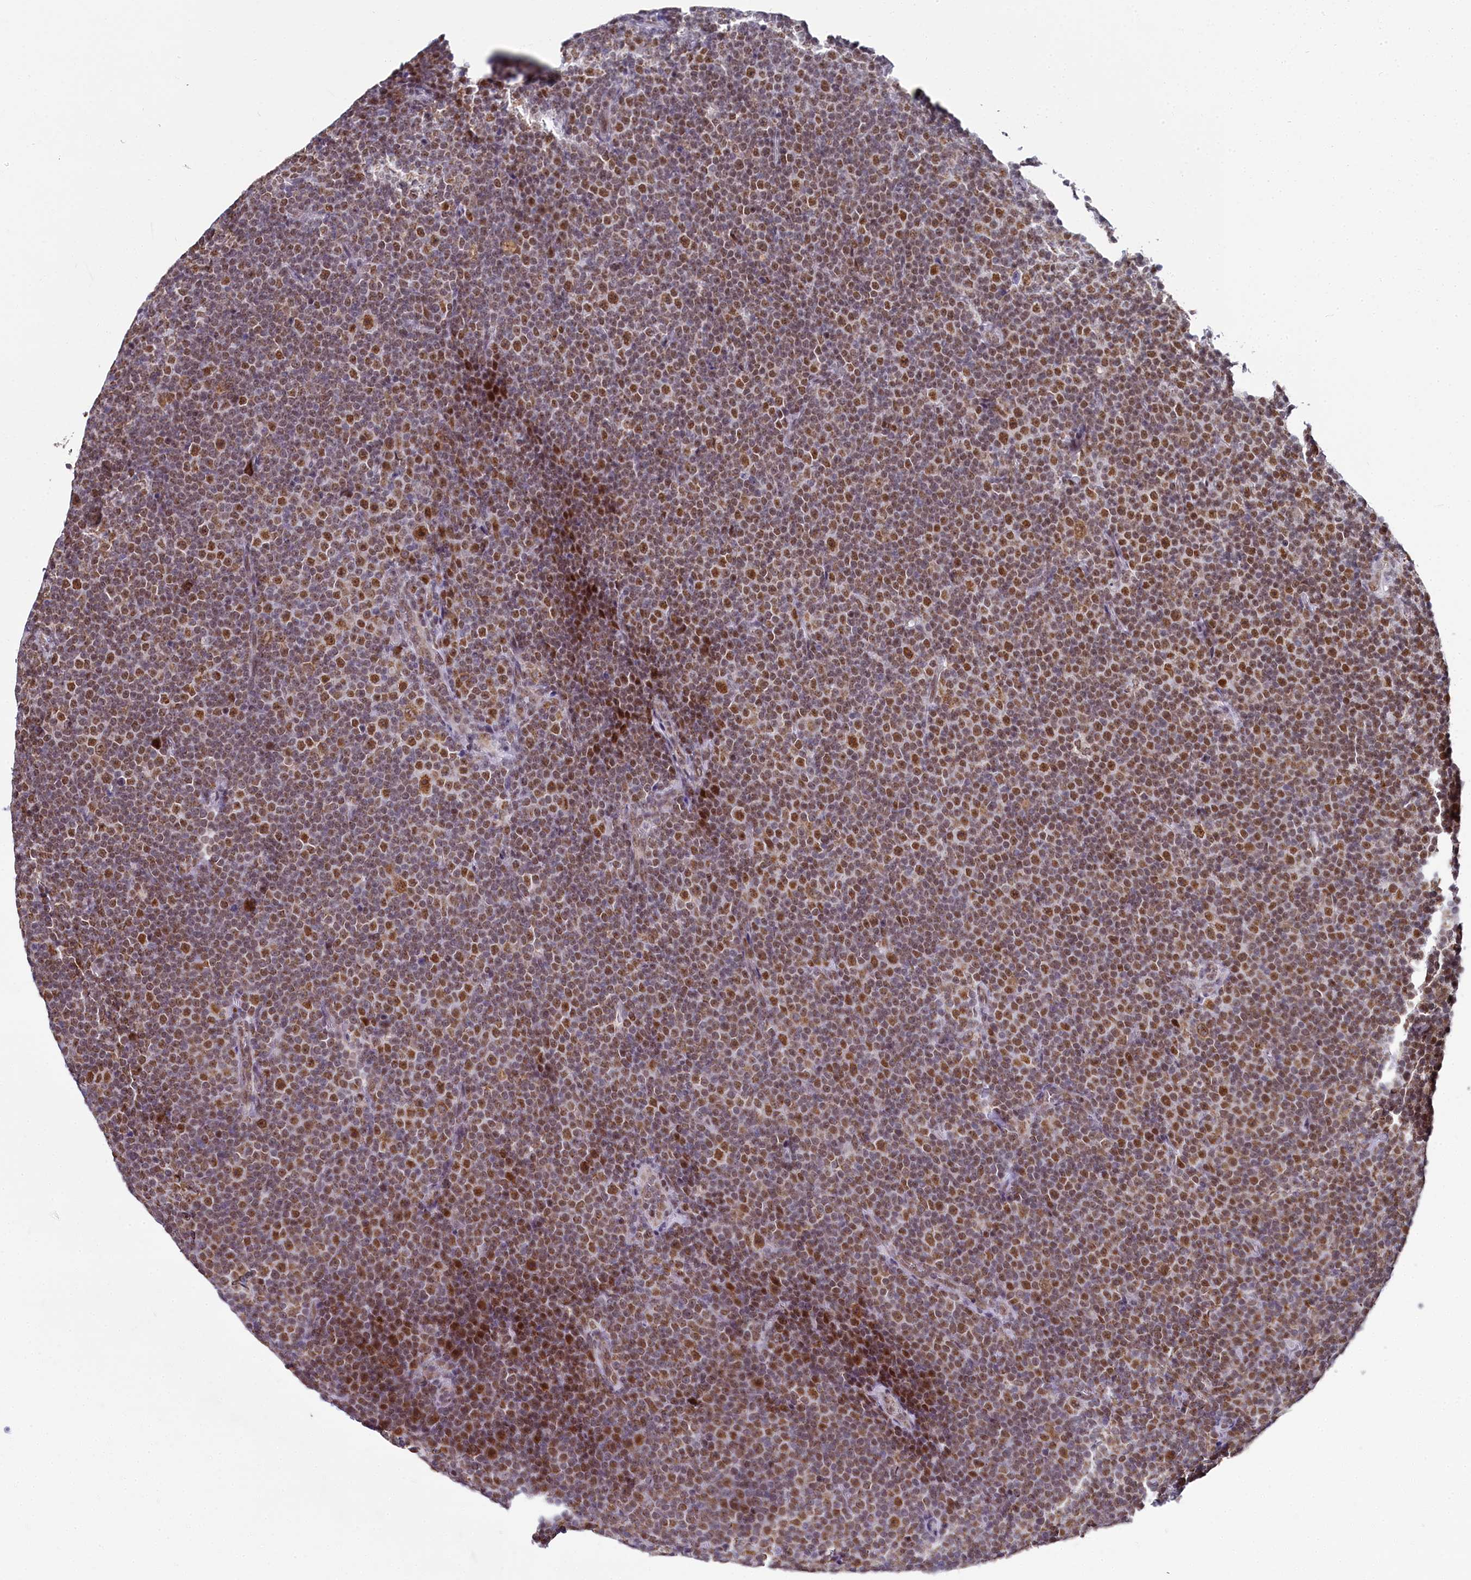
{"staining": {"intensity": "moderate", "quantity": ">75%", "location": "nuclear"}, "tissue": "lymphoma", "cell_type": "Tumor cells", "image_type": "cancer", "snomed": [{"axis": "morphology", "description": "Malignant lymphoma, non-Hodgkin's type, Low grade"}, {"axis": "topography", "description": "Lymph node"}], "caption": "Tumor cells exhibit medium levels of moderate nuclear positivity in approximately >75% of cells in lymphoma. The staining was performed using DAB (3,3'-diaminobenzidine) to visualize the protein expression in brown, while the nuclei were stained in blue with hematoxylin (Magnification: 20x).", "gene": "PPHLN1", "patient": {"sex": "female", "age": 67}}